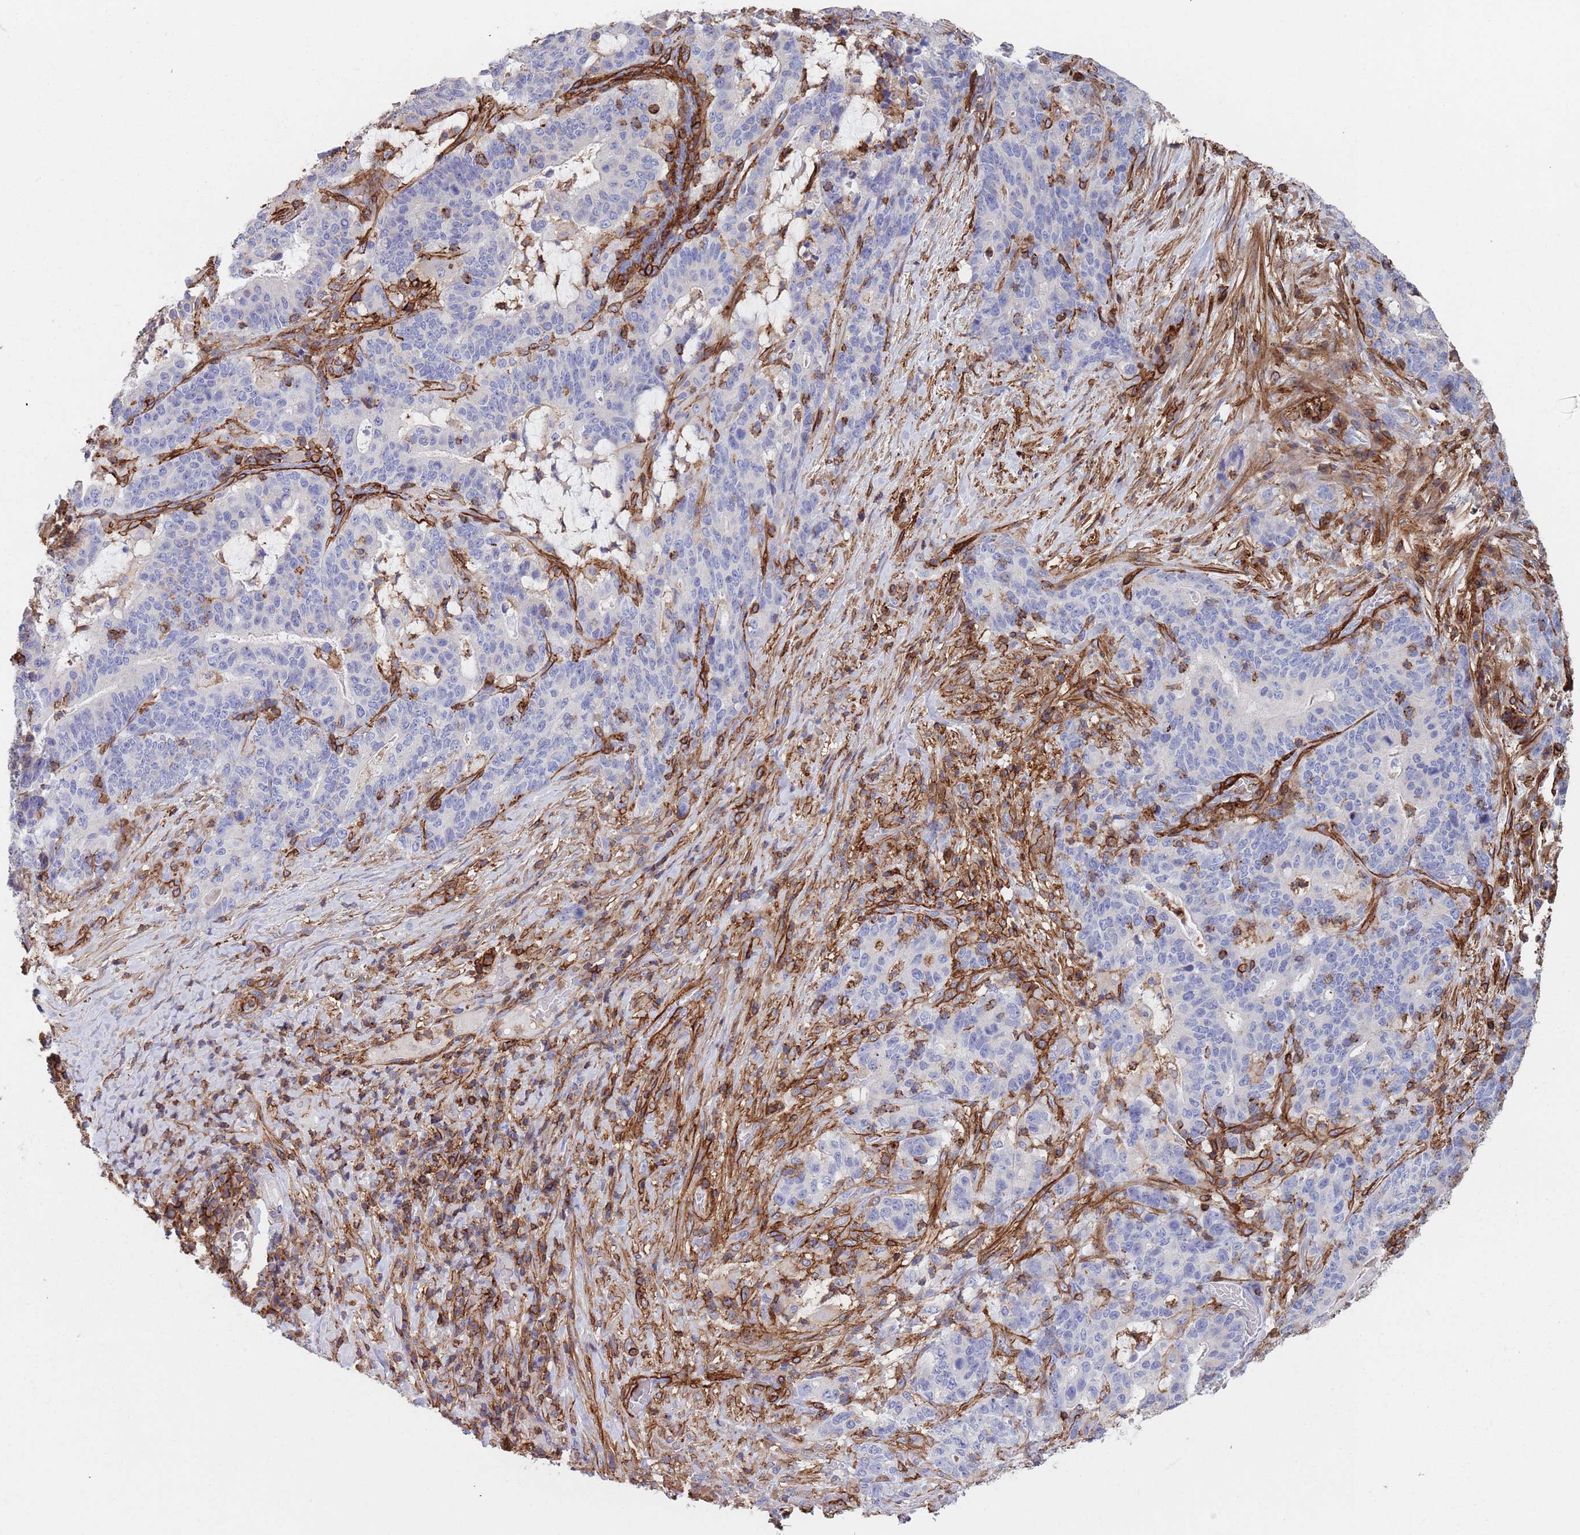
{"staining": {"intensity": "negative", "quantity": "none", "location": "none"}, "tissue": "stomach cancer", "cell_type": "Tumor cells", "image_type": "cancer", "snomed": [{"axis": "morphology", "description": "Normal tissue, NOS"}, {"axis": "morphology", "description": "Adenocarcinoma, NOS"}, {"axis": "topography", "description": "Stomach"}], "caption": "The histopathology image shows no staining of tumor cells in adenocarcinoma (stomach).", "gene": "RNF144A", "patient": {"sex": "female", "age": 64}}